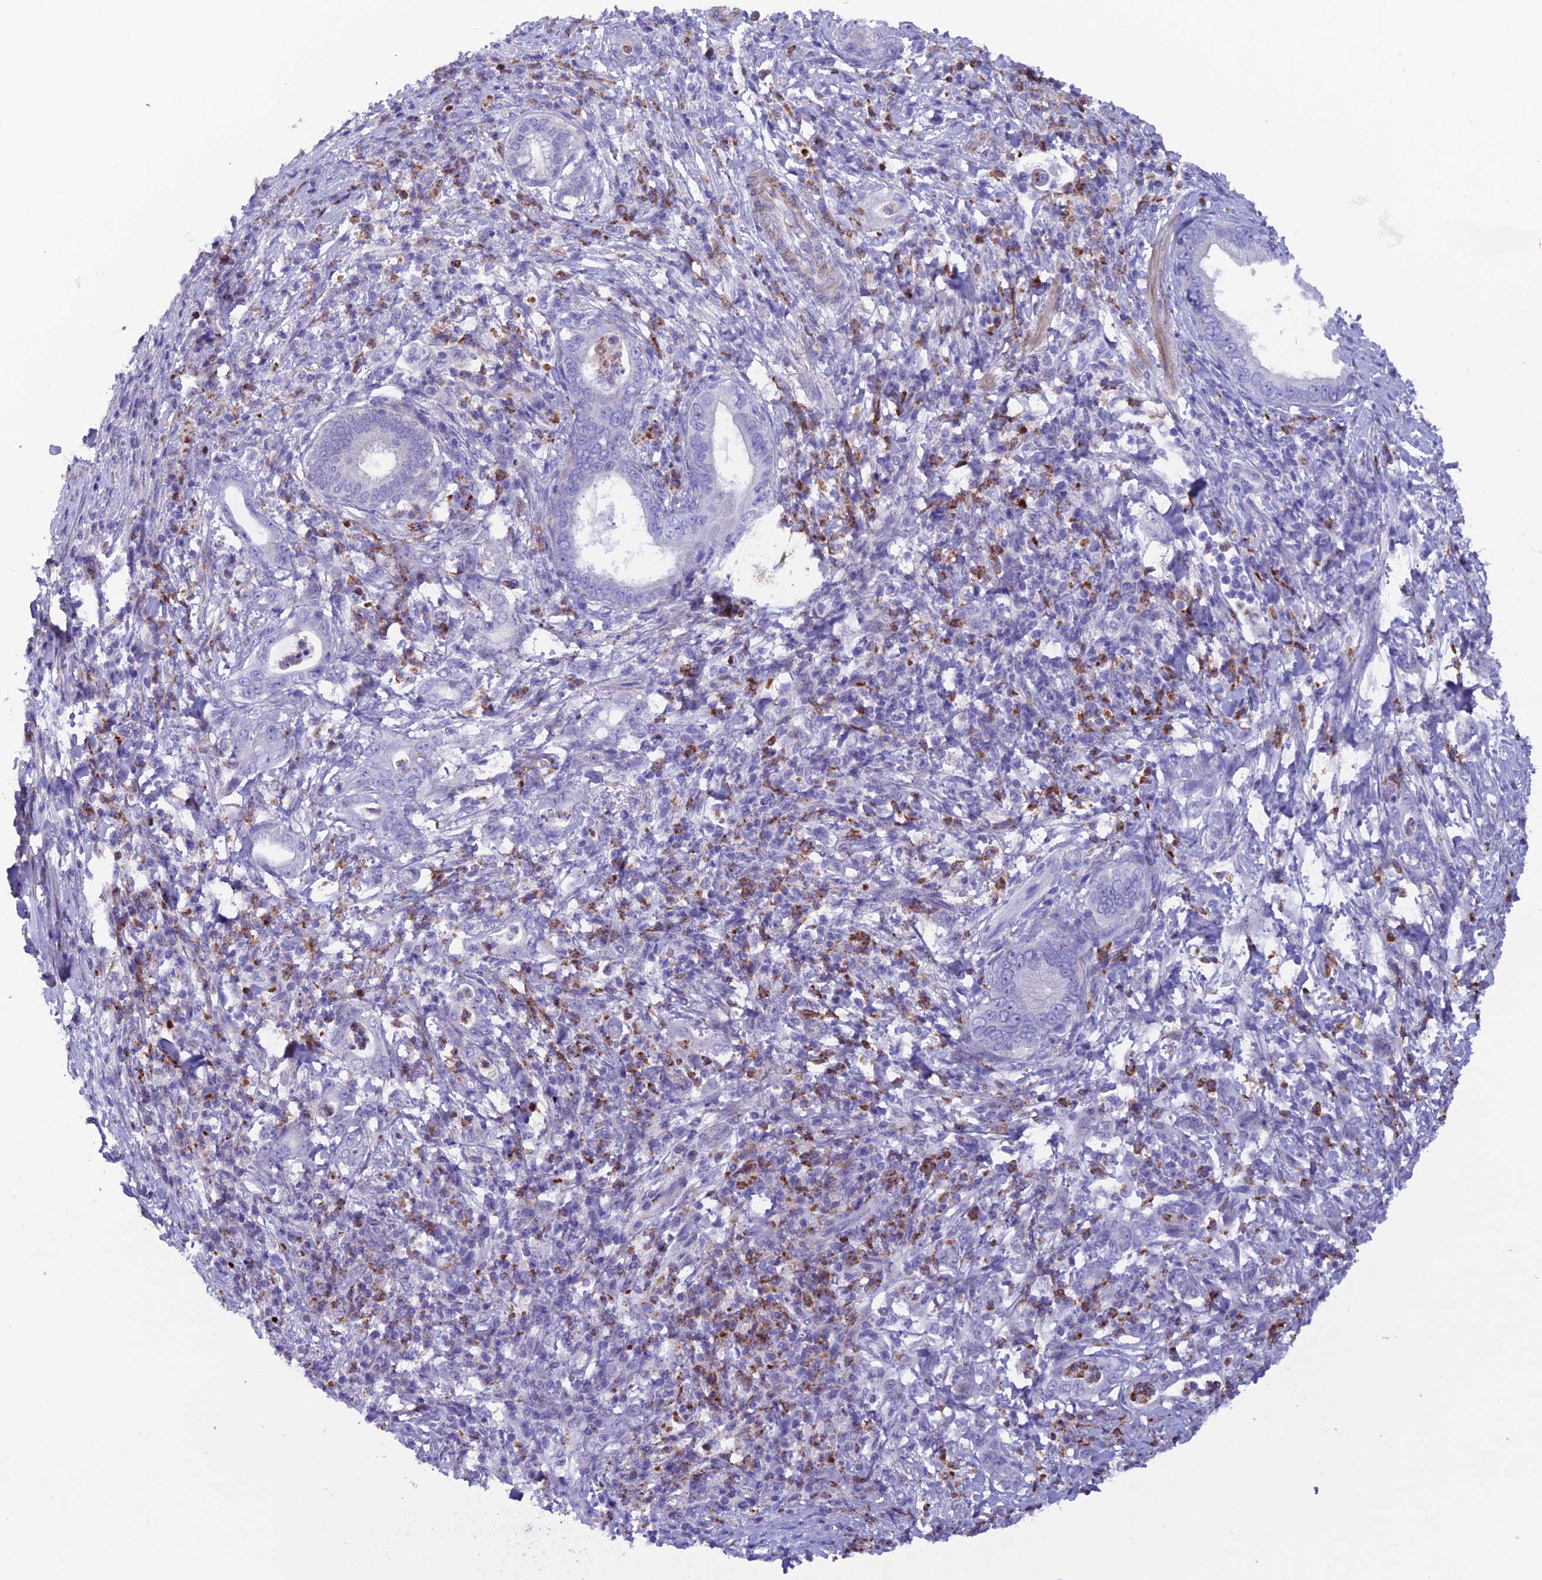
{"staining": {"intensity": "negative", "quantity": "none", "location": "none"}, "tissue": "pancreatic cancer", "cell_type": "Tumor cells", "image_type": "cancer", "snomed": [{"axis": "morphology", "description": "Normal tissue, NOS"}, {"axis": "morphology", "description": "Adenocarcinoma, NOS"}, {"axis": "topography", "description": "Pancreas"}], "caption": "Immunohistochemistry (IHC) histopathology image of neoplastic tissue: human pancreatic cancer stained with DAB (3,3'-diaminobenzidine) displays no significant protein expression in tumor cells.", "gene": "COL6A6", "patient": {"sex": "female", "age": 55}}